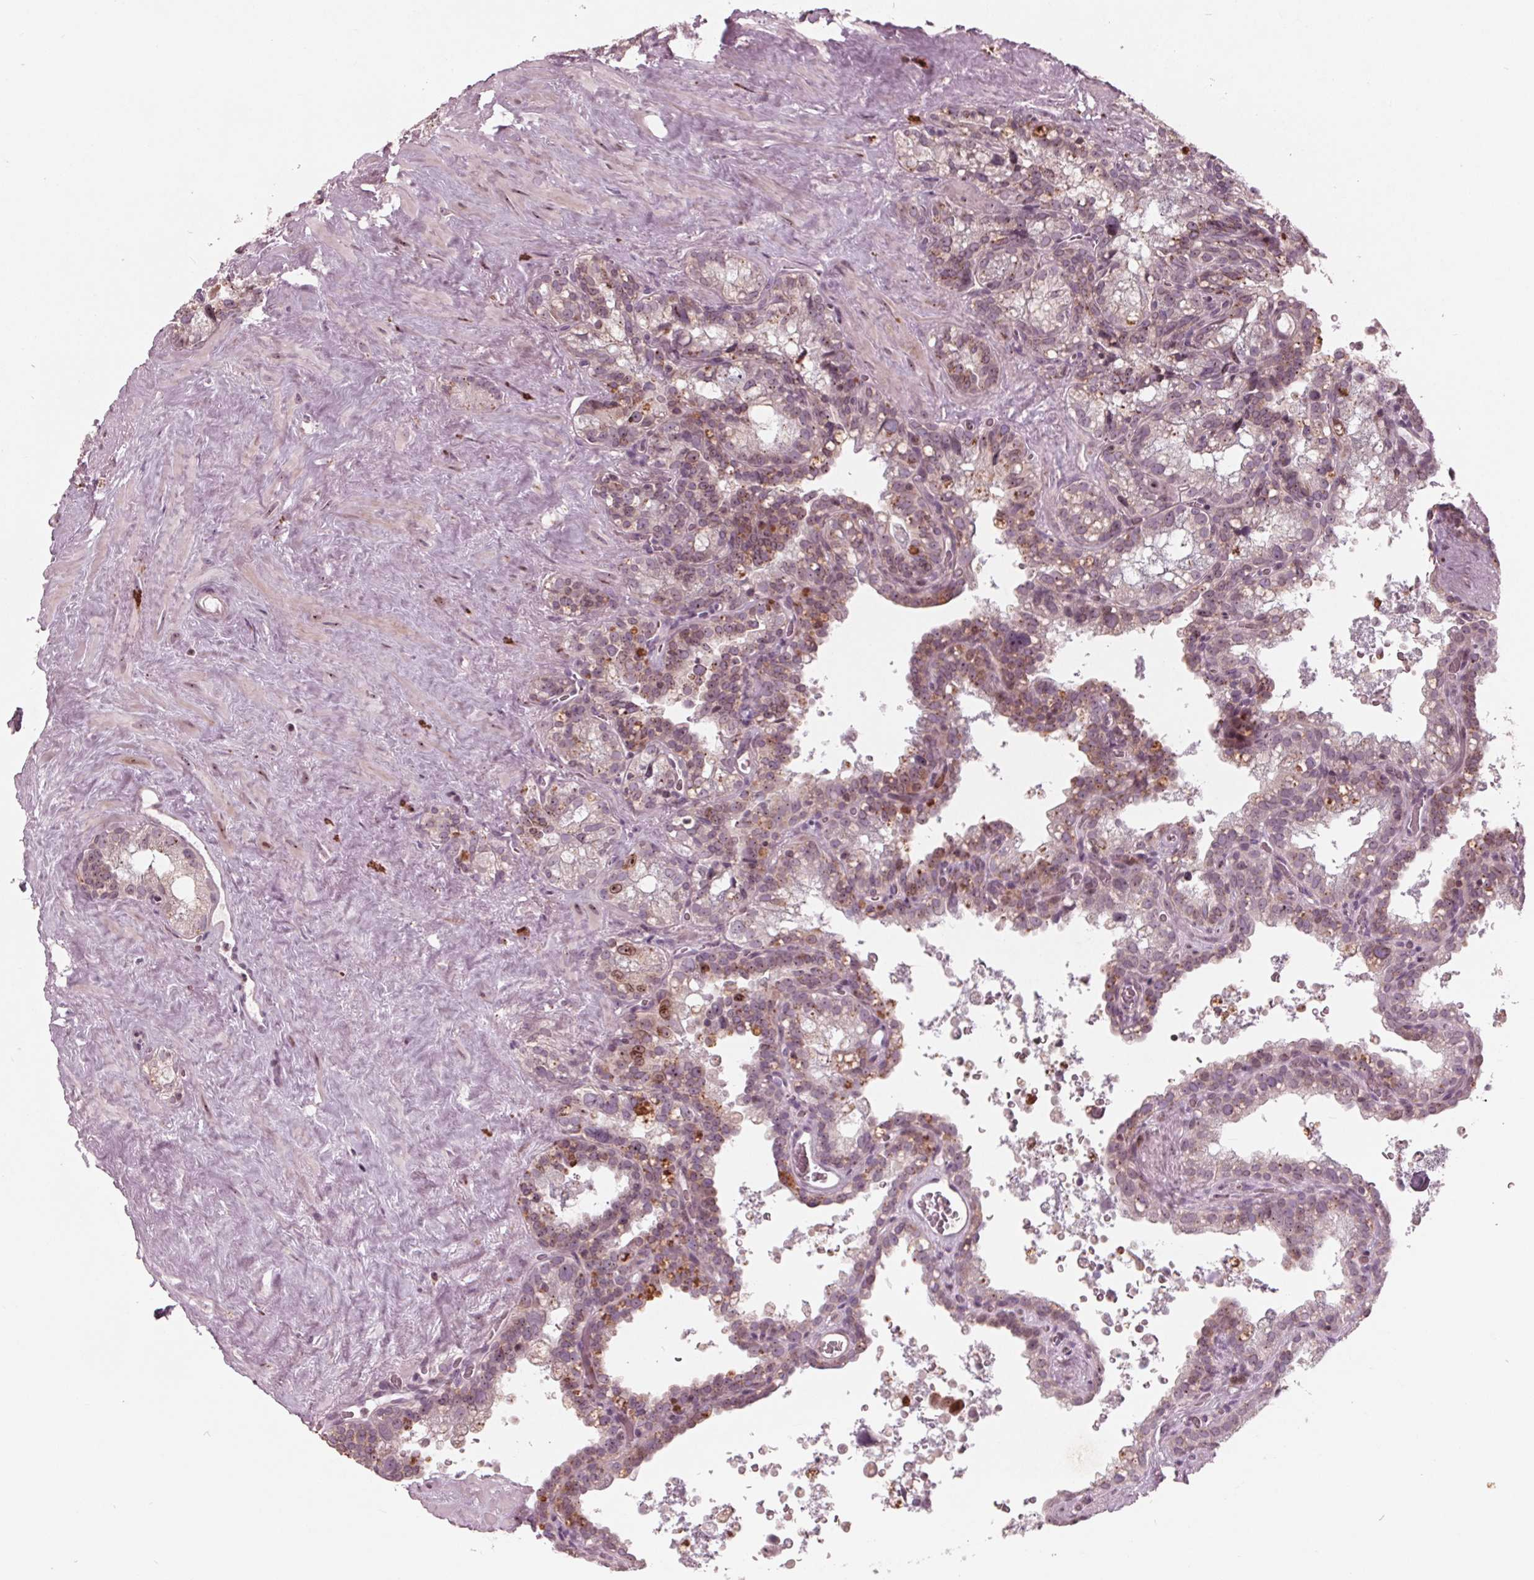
{"staining": {"intensity": "weak", "quantity": "<25%", "location": "cytoplasmic/membranous,nuclear"}, "tissue": "seminal vesicle", "cell_type": "Glandular cells", "image_type": "normal", "snomed": [{"axis": "morphology", "description": "Normal tissue, NOS"}, {"axis": "topography", "description": "Prostate"}, {"axis": "topography", "description": "Seminal veicle"}], "caption": "DAB (3,3'-diaminobenzidine) immunohistochemical staining of benign seminal vesicle displays no significant staining in glandular cells. Brightfield microscopy of immunohistochemistry (IHC) stained with DAB (brown) and hematoxylin (blue), captured at high magnification.", "gene": "NUP210", "patient": {"sex": "male", "age": 71}}